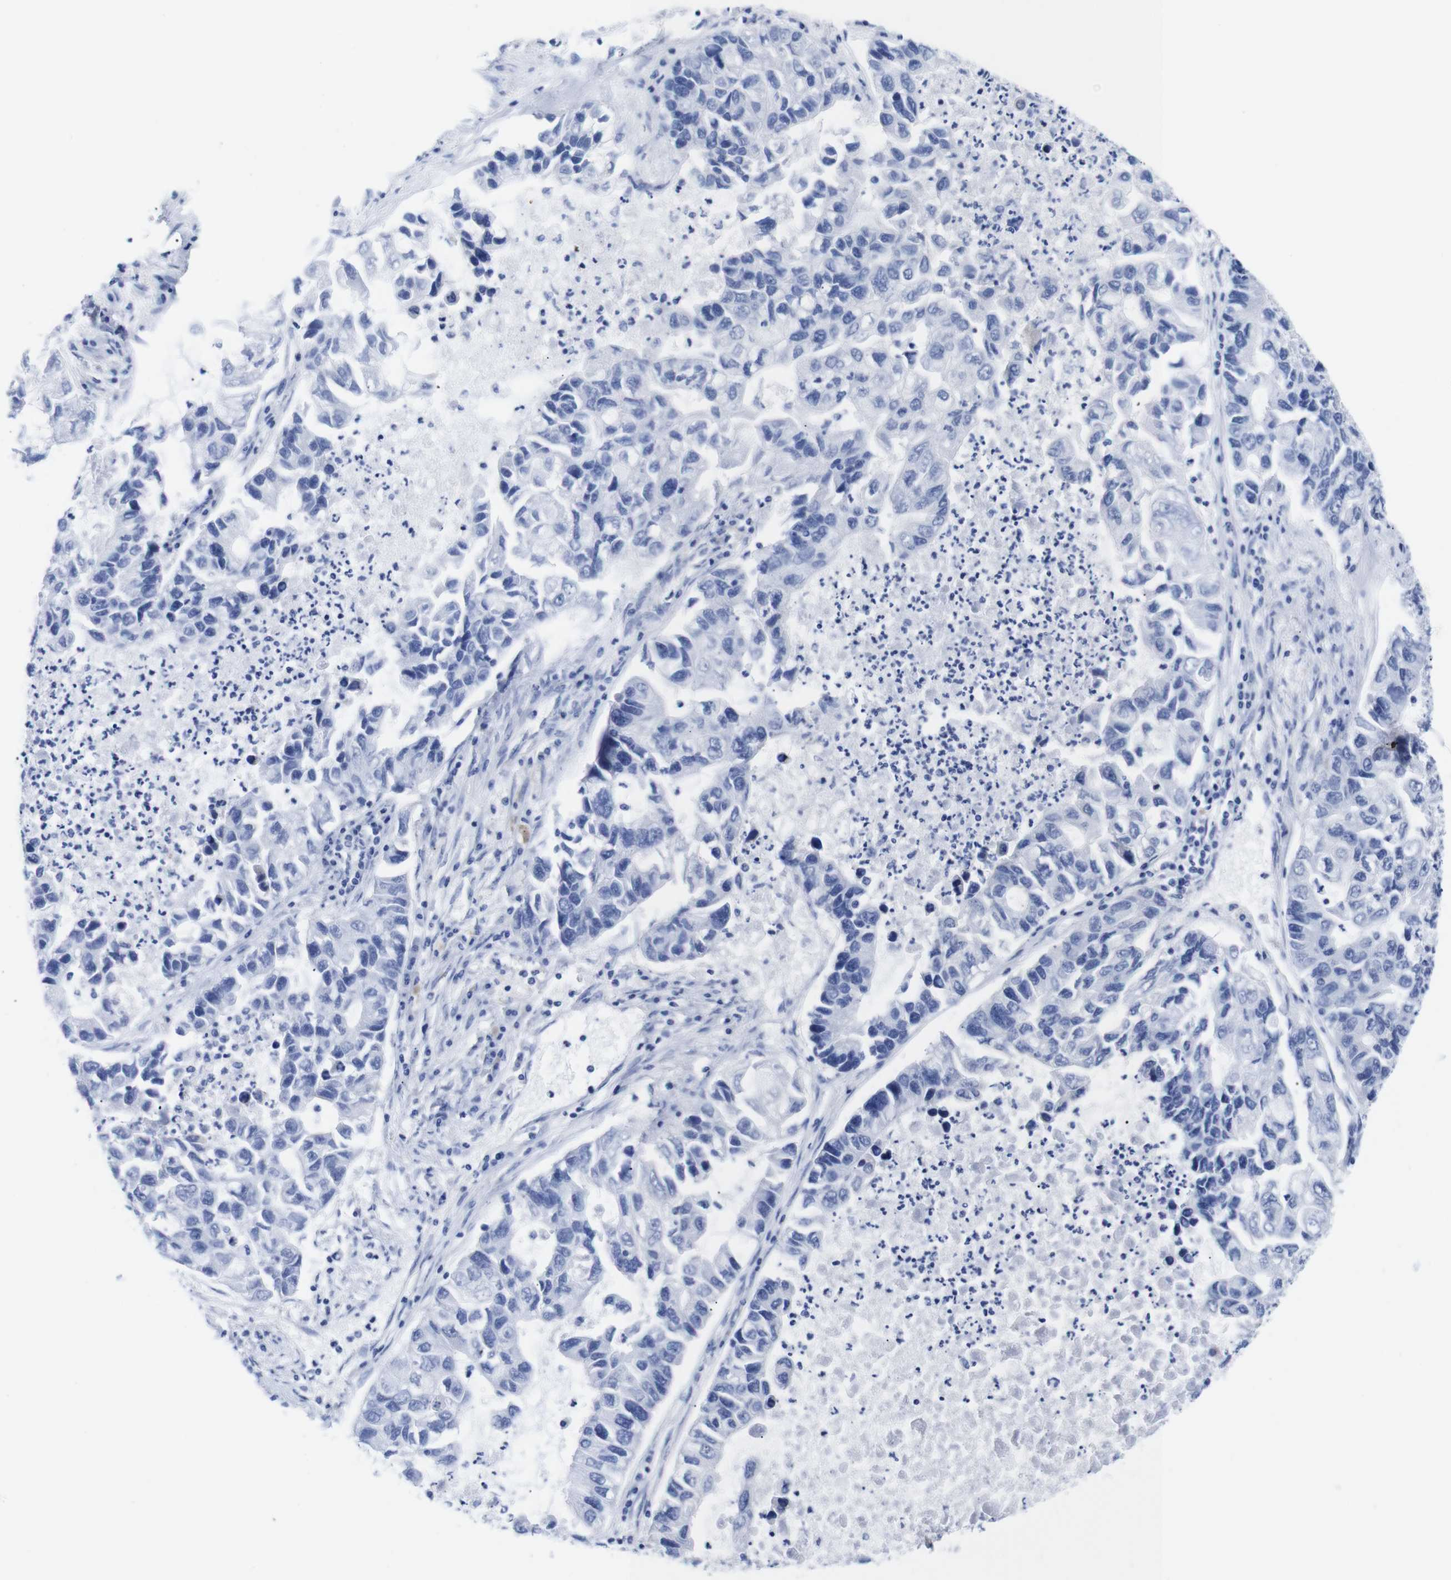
{"staining": {"intensity": "negative", "quantity": "none", "location": "none"}, "tissue": "lung cancer", "cell_type": "Tumor cells", "image_type": "cancer", "snomed": [{"axis": "morphology", "description": "Adenocarcinoma, NOS"}, {"axis": "topography", "description": "Lung"}], "caption": "Tumor cells are negative for protein expression in human adenocarcinoma (lung).", "gene": "LRRC55", "patient": {"sex": "female", "age": 51}}